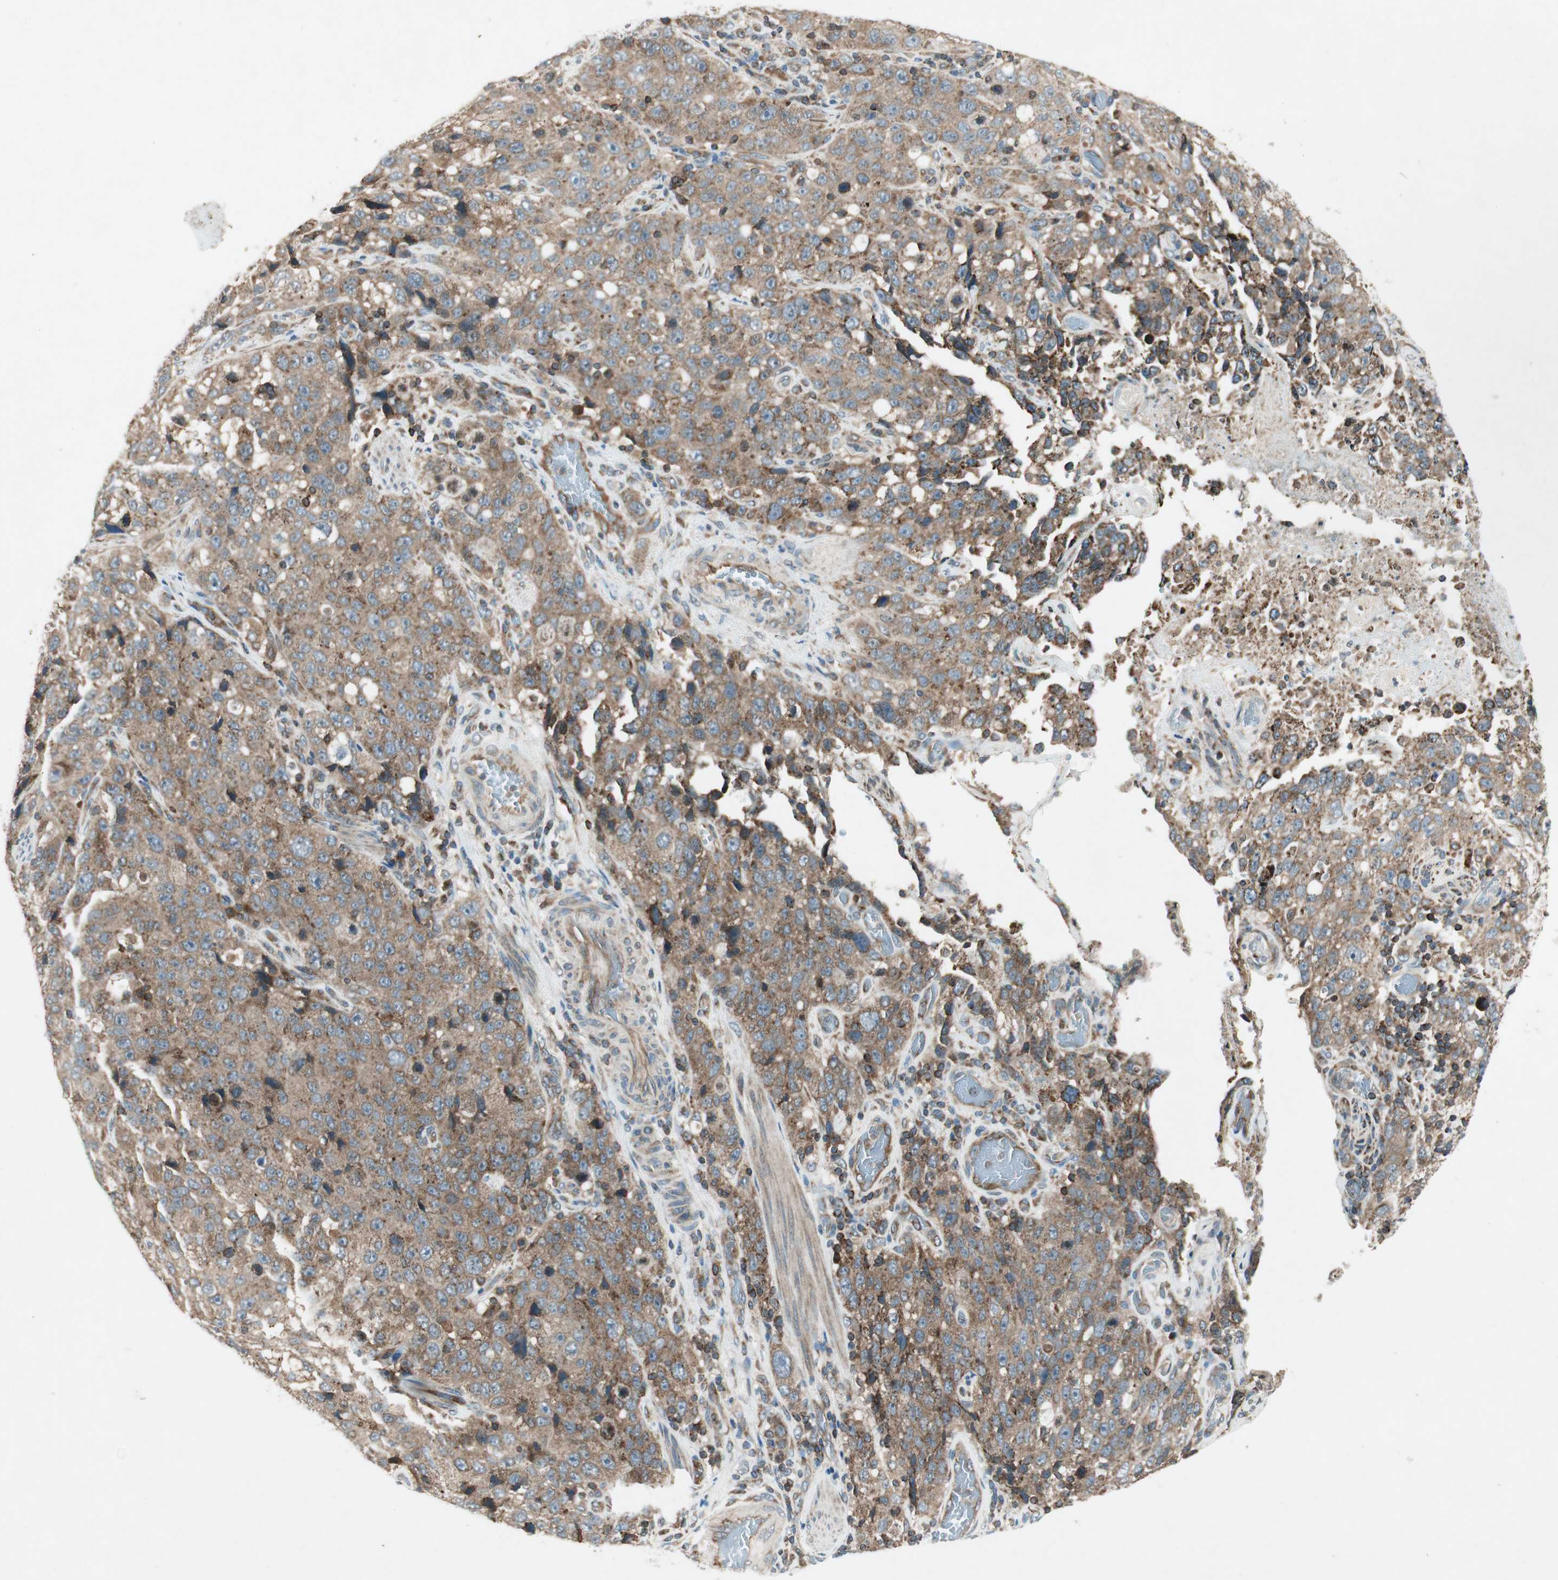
{"staining": {"intensity": "moderate", "quantity": ">75%", "location": "cytoplasmic/membranous"}, "tissue": "stomach cancer", "cell_type": "Tumor cells", "image_type": "cancer", "snomed": [{"axis": "morphology", "description": "Normal tissue, NOS"}, {"axis": "morphology", "description": "Adenocarcinoma, NOS"}, {"axis": "topography", "description": "Stomach"}], "caption": "Tumor cells exhibit moderate cytoplasmic/membranous staining in about >75% of cells in adenocarcinoma (stomach). Immunohistochemistry (ihc) stains the protein in brown and the nuclei are stained blue.", "gene": "CHADL", "patient": {"sex": "male", "age": 48}}